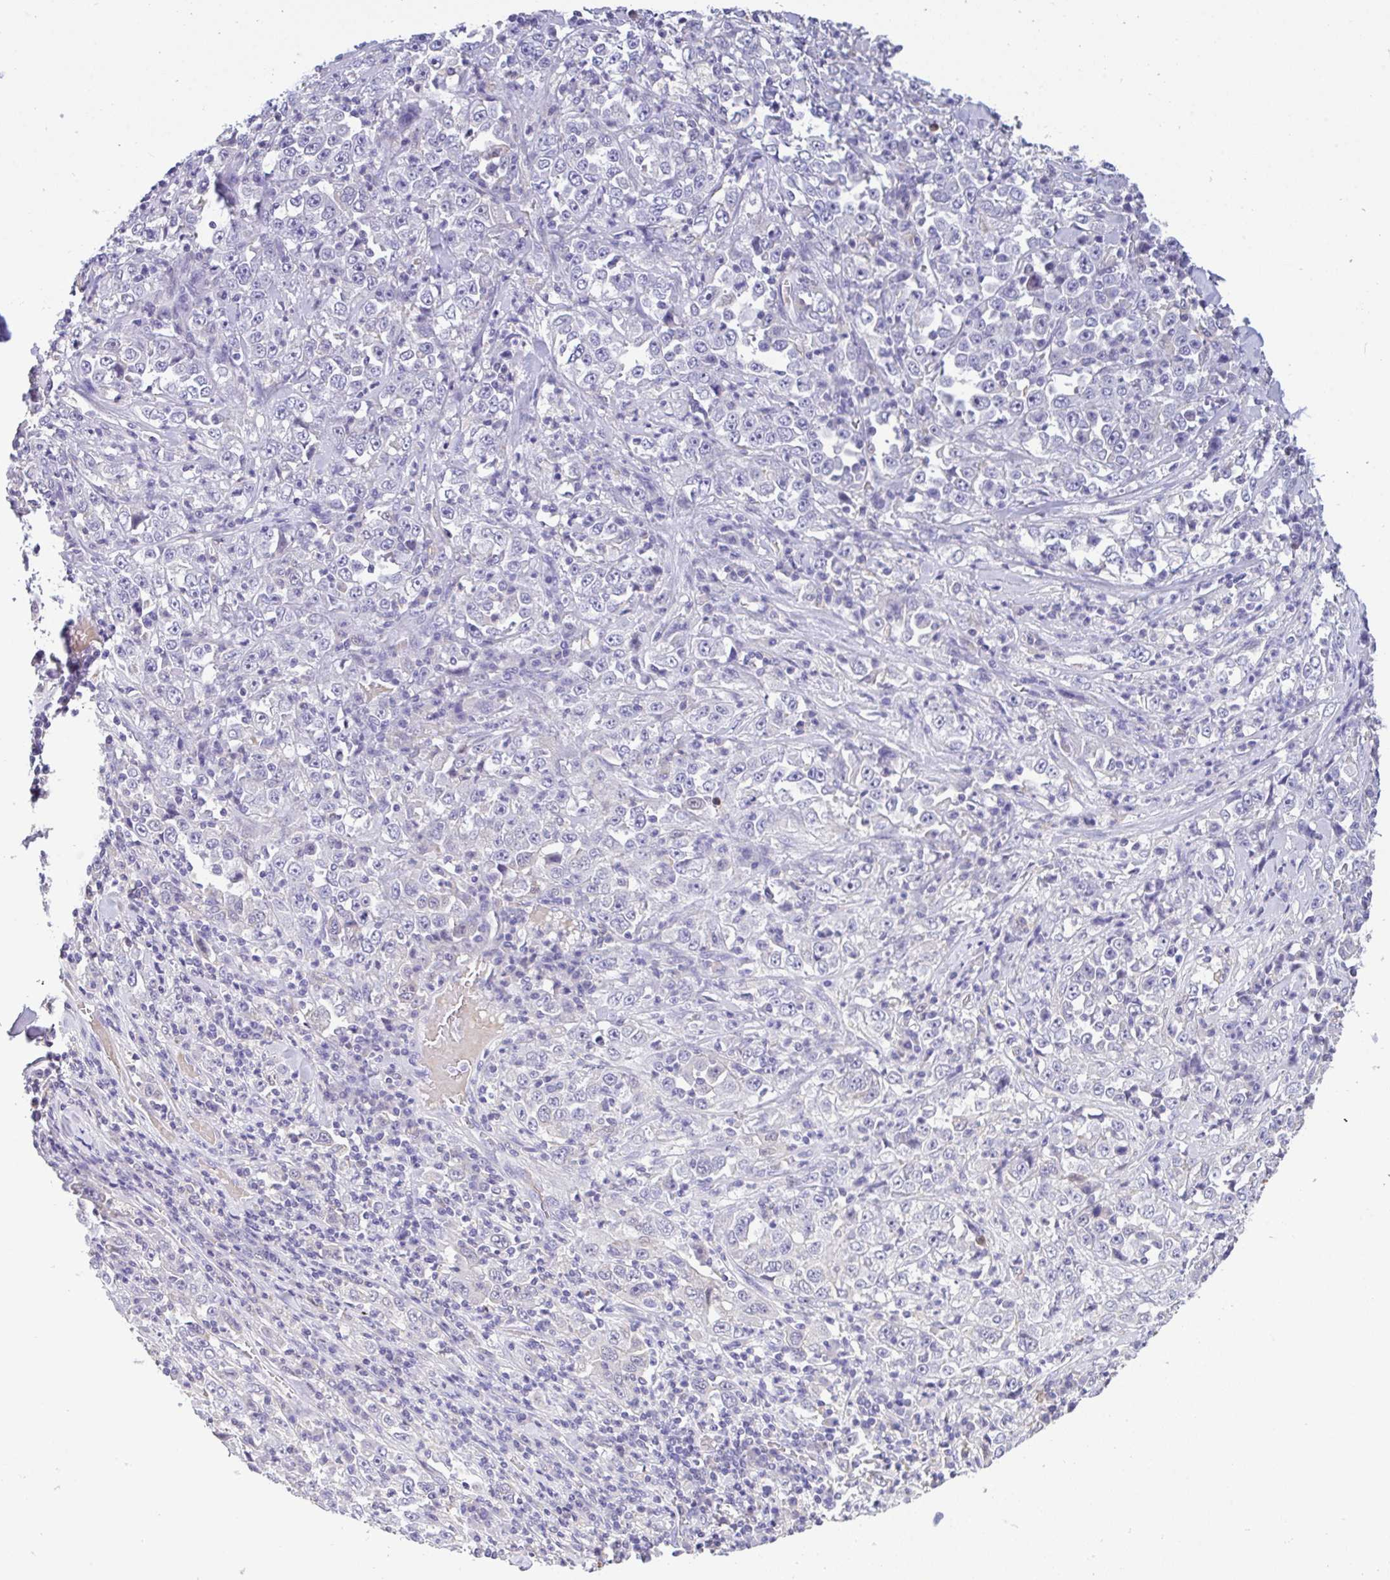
{"staining": {"intensity": "negative", "quantity": "none", "location": "none"}, "tissue": "stomach cancer", "cell_type": "Tumor cells", "image_type": "cancer", "snomed": [{"axis": "morphology", "description": "Normal tissue, NOS"}, {"axis": "morphology", "description": "Adenocarcinoma, NOS"}, {"axis": "topography", "description": "Stomach, upper"}, {"axis": "topography", "description": "Stomach"}], "caption": "High power microscopy histopathology image of an immunohistochemistry (IHC) photomicrograph of stomach cancer (adenocarcinoma), revealing no significant positivity in tumor cells.", "gene": "CA10", "patient": {"sex": "male", "age": 59}}